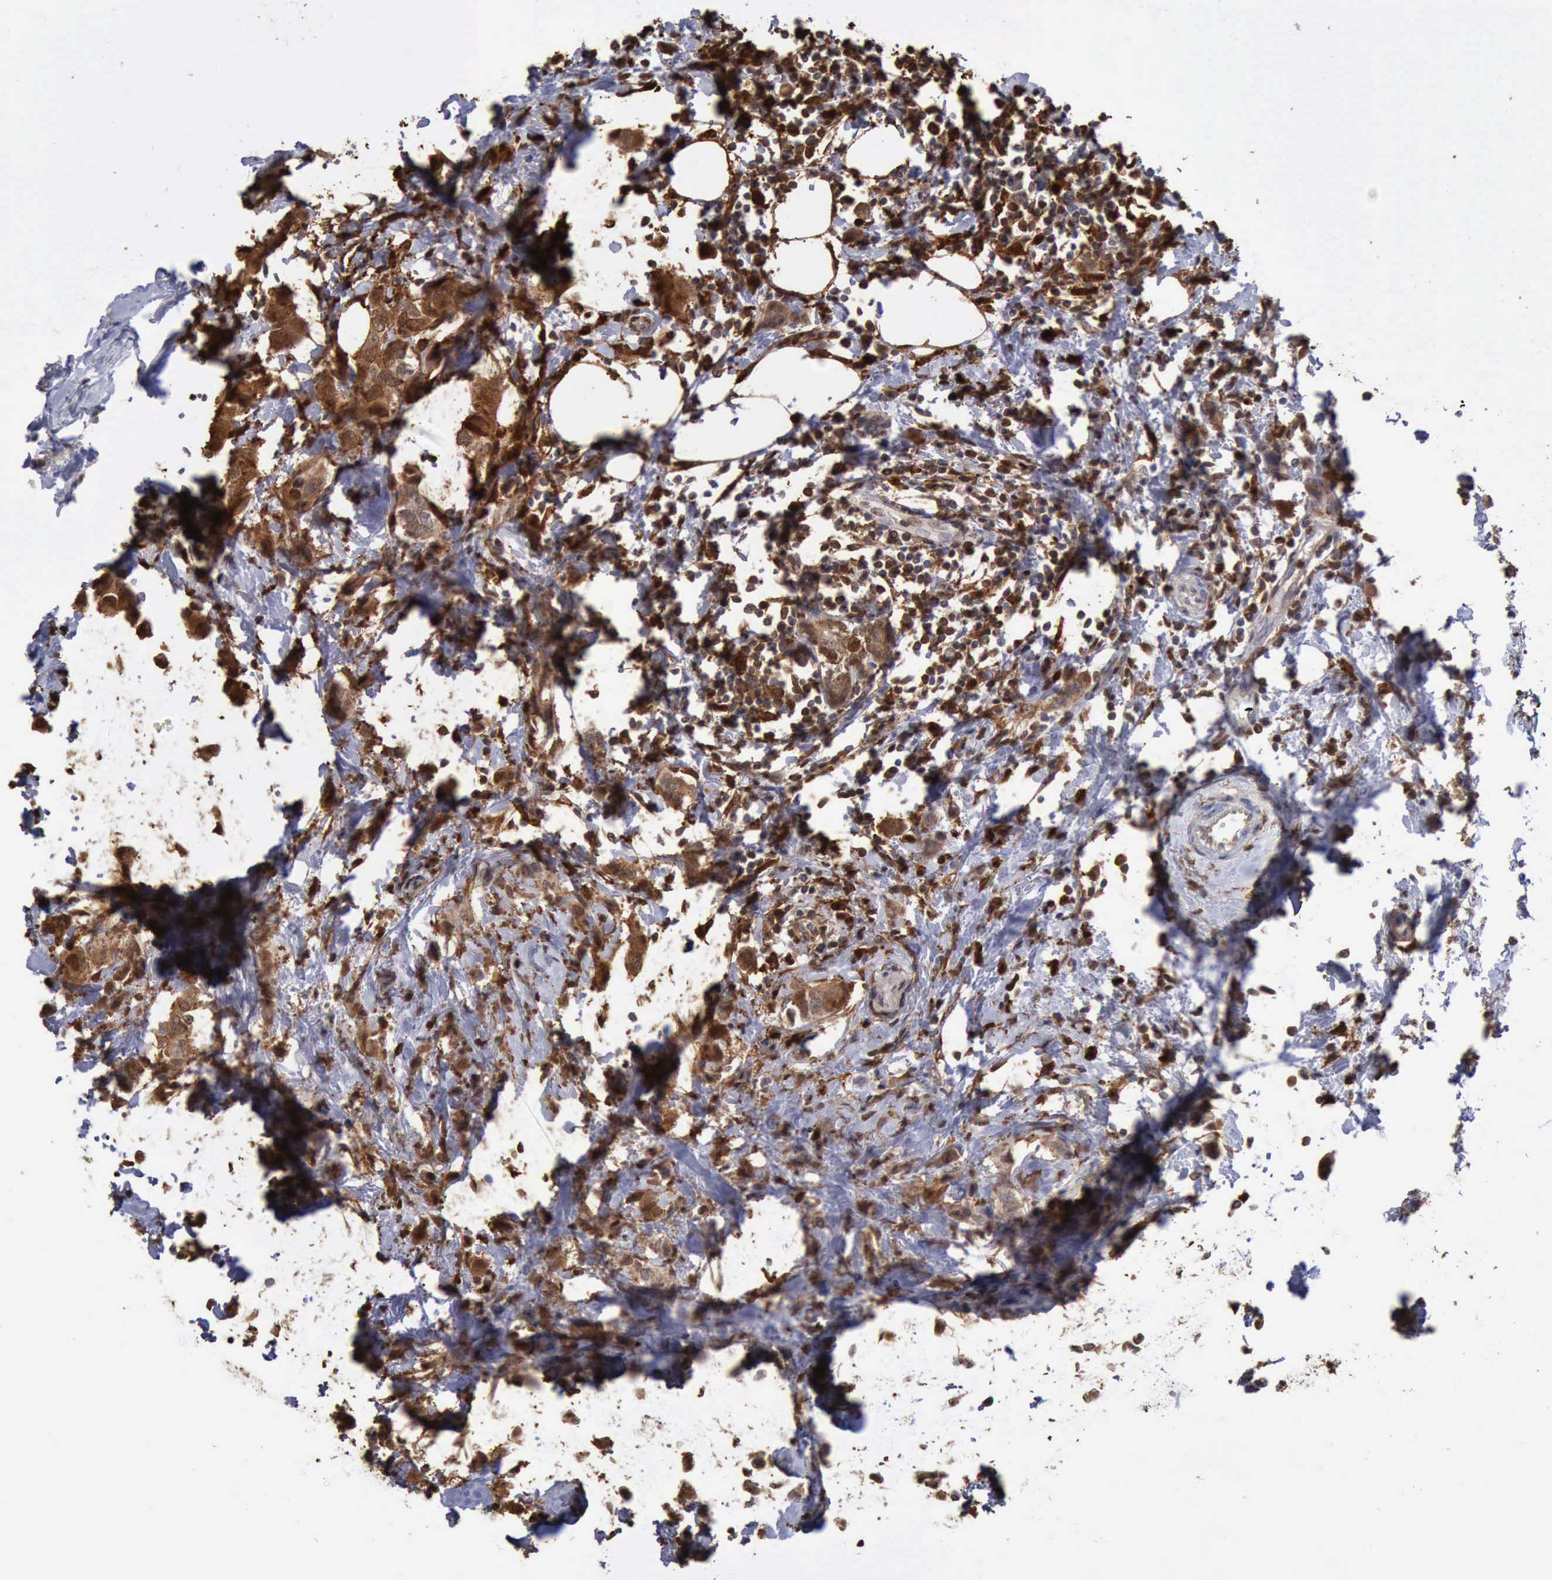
{"staining": {"intensity": "moderate", "quantity": ">75%", "location": "cytoplasmic/membranous"}, "tissue": "breast cancer", "cell_type": "Tumor cells", "image_type": "cancer", "snomed": [{"axis": "morphology", "description": "Normal tissue, NOS"}, {"axis": "morphology", "description": "Duct carcinoma"}, {"axis": "topography", "description": "Breast"}], "caption": "High-power microscopy captured an immunohistochemistry (IHC) image of breast cancer (intraductal carcinoma), revealing moderate cytoplasmic/membranous positivity in about >75% of tumor cells.", "gene": "STAT1", "patient": {"sex": "female", "age": 50}}